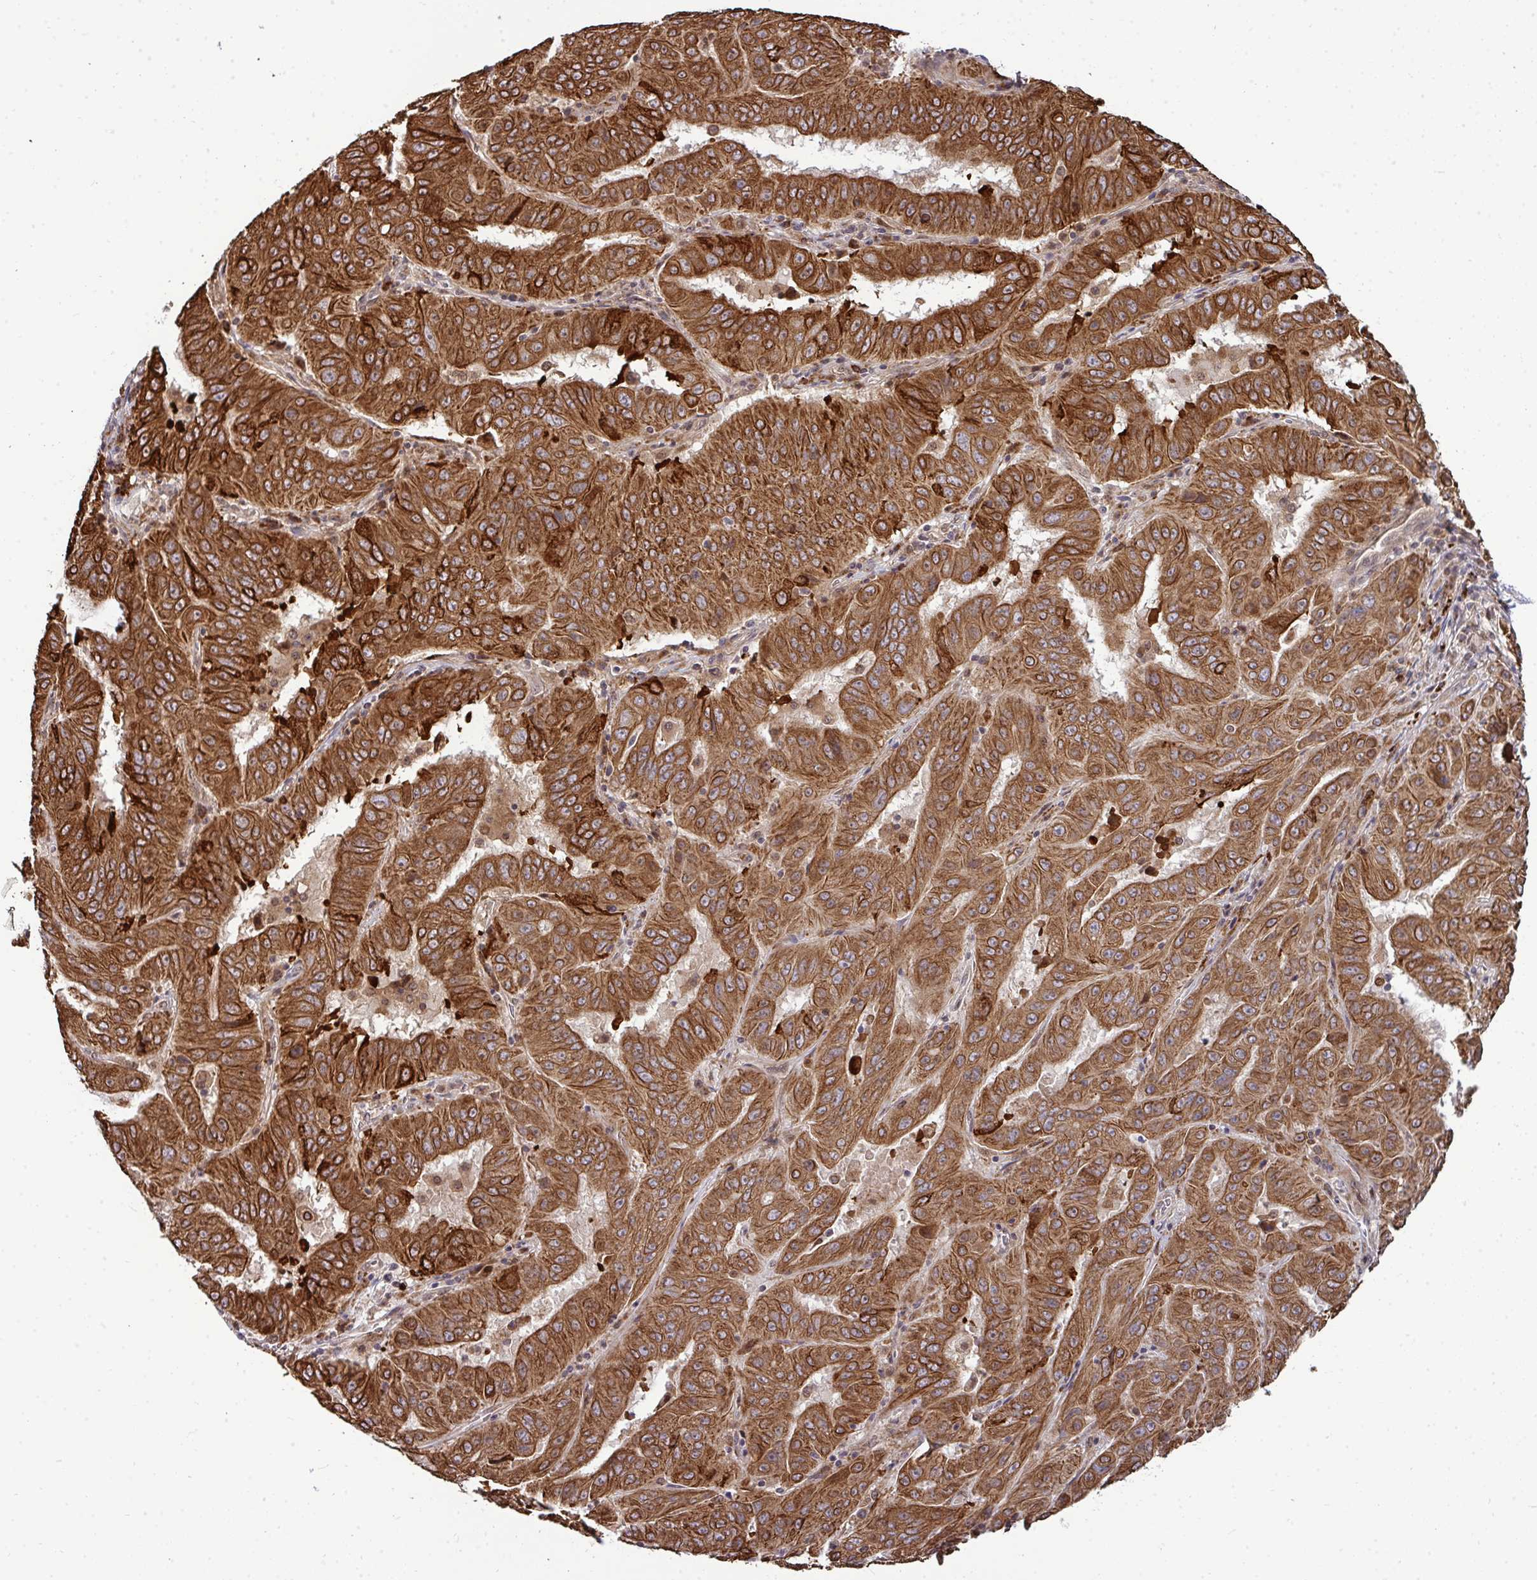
{"staining": {"intensity": "strong", "quantity": ">75%", "location": "cytoplasmic/membranous"}, "tissue": "pancreatic cancer", "cell_type": "Tumor cells", "image_type": "cancer", "snomed": [{"axis": "morphology", "description": "Adenocarcinoma, NOS"}, {"axis": "topography", "description": "Pancreas"}], "caption": "This is a micrograph of IHC staining of pancreatic cancer, which shows strong staining in the cytoplasmic/membranous of tumor cells.", "gene": "TRIM44", "patient": {"sex": "male", "age": 63}}